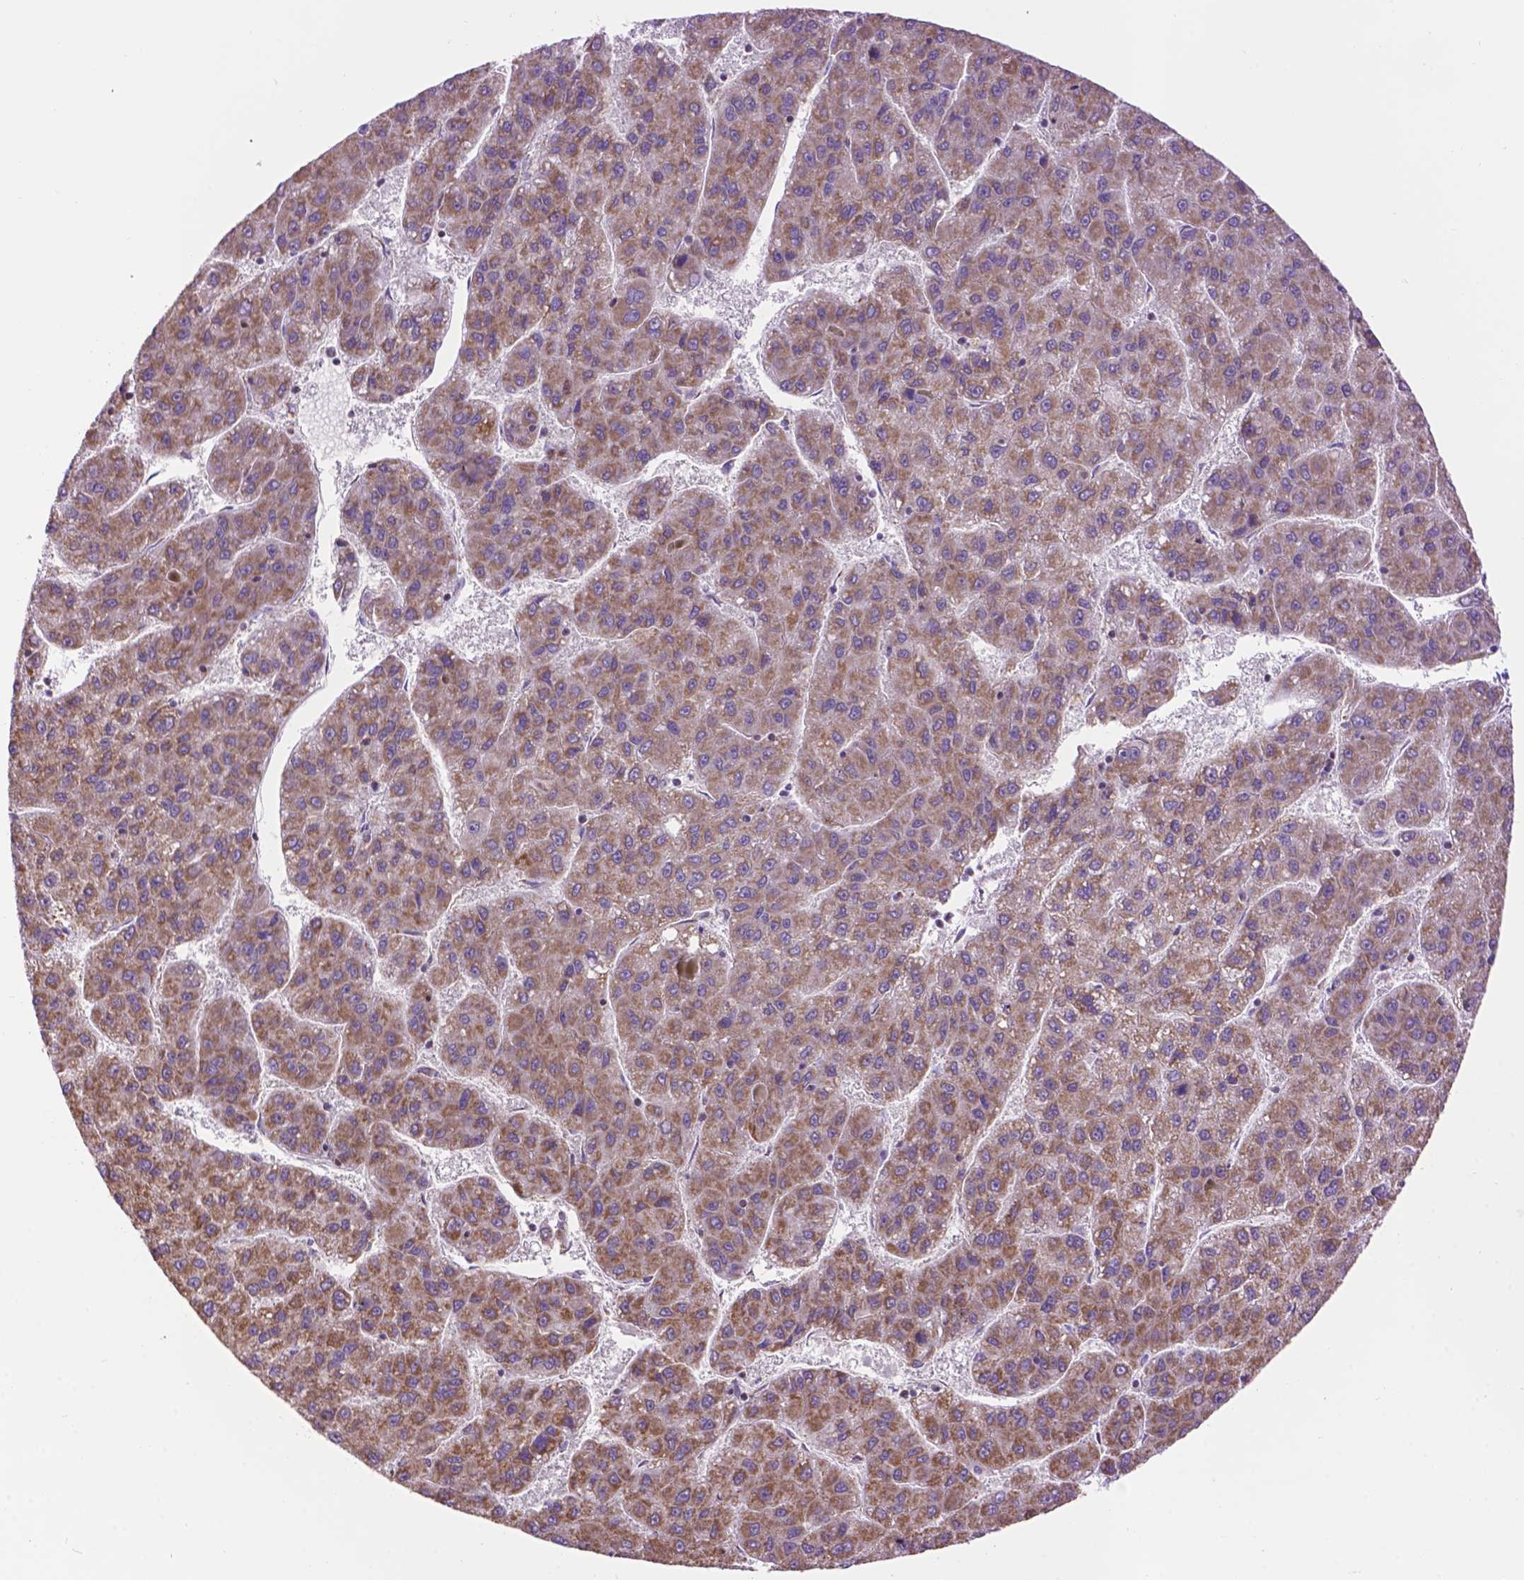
{"staining": {"intensity": "moderate", "quantity": ">75%", "location": "cytoplasmic/membranous"}, "tissue": "liver cancer", "cell_type": "Tumor cells", "image_type": "cancer", "snomed": [{"axis": "morphology", "description": "Carcinoma, Hepatocellular, NOS"}, {"axis": "topography", "description": "Liver"}], "caption": "An image of hepatocellular carcinoma (liver) stained for a protein demonstrates moderate cytoplasmic/membranous brown staining in tumor cells.", "gene": "PYCR3", "patient": {"sex": "female", "age": 82}}